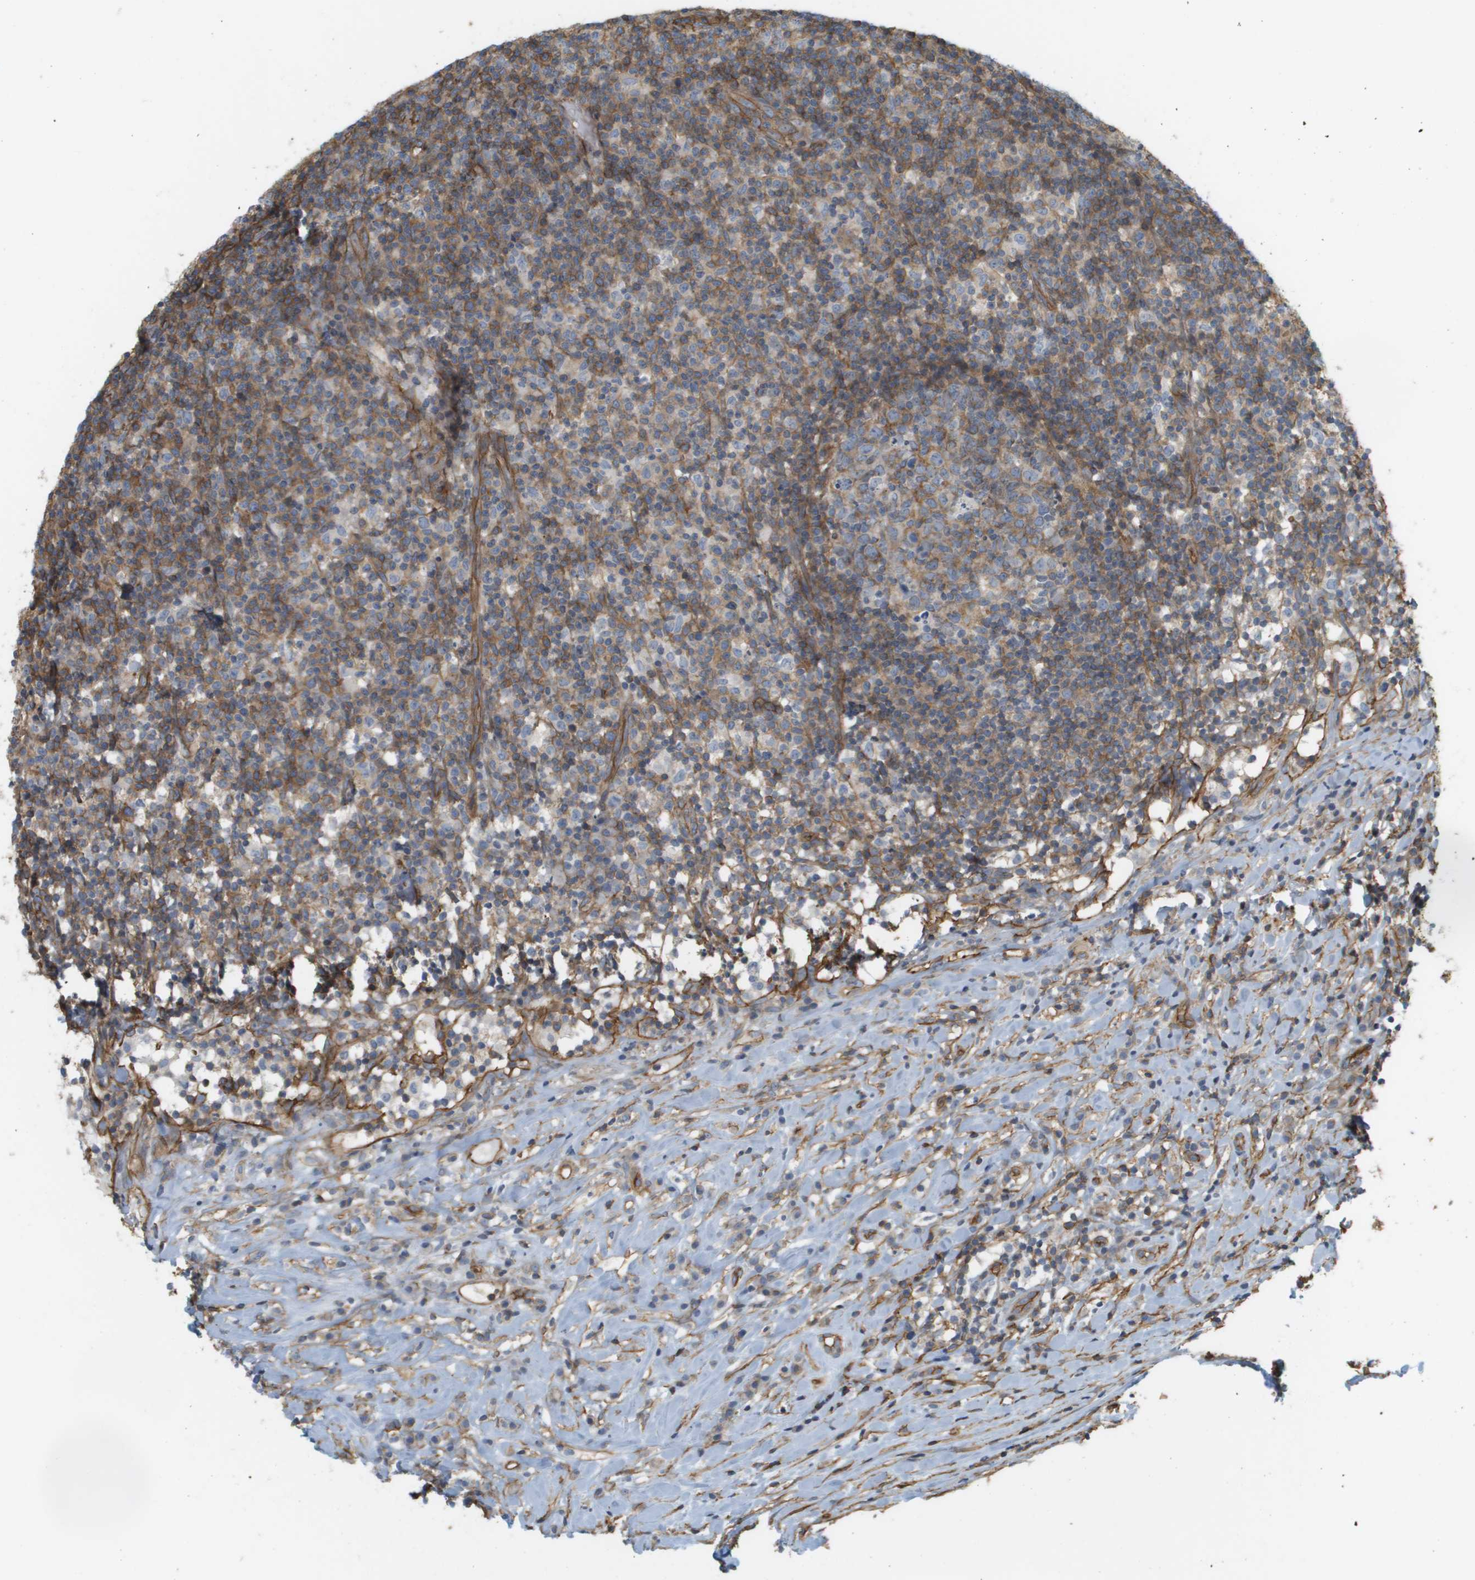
{"staining": {"intensity": "moderate", "quantity": "25%-75%", "location": "cytoplasmic/membranous"}, "tissue": "lymph node", "cell_type": "Germinal center cells", "image_type": "normal", "snomed": [{"axis": "morphology", "description": "Normal tissue, NOS"}, {"axis": "morphology", "description": "Inflammation, NOS"}, {"axis": "topography", "description": "Lymph node"}], "caption": "High-power microscopy captured an immunohistochemistry image of normal lymph node, revealing moderate cytoplasmic/membranous staining in approximately 25%-75% of germinal center cells. (IHC, brightfield microscopy, high magnification).", "gene": "SGMS2", "patient": {"sex": "male", "age": 55}}